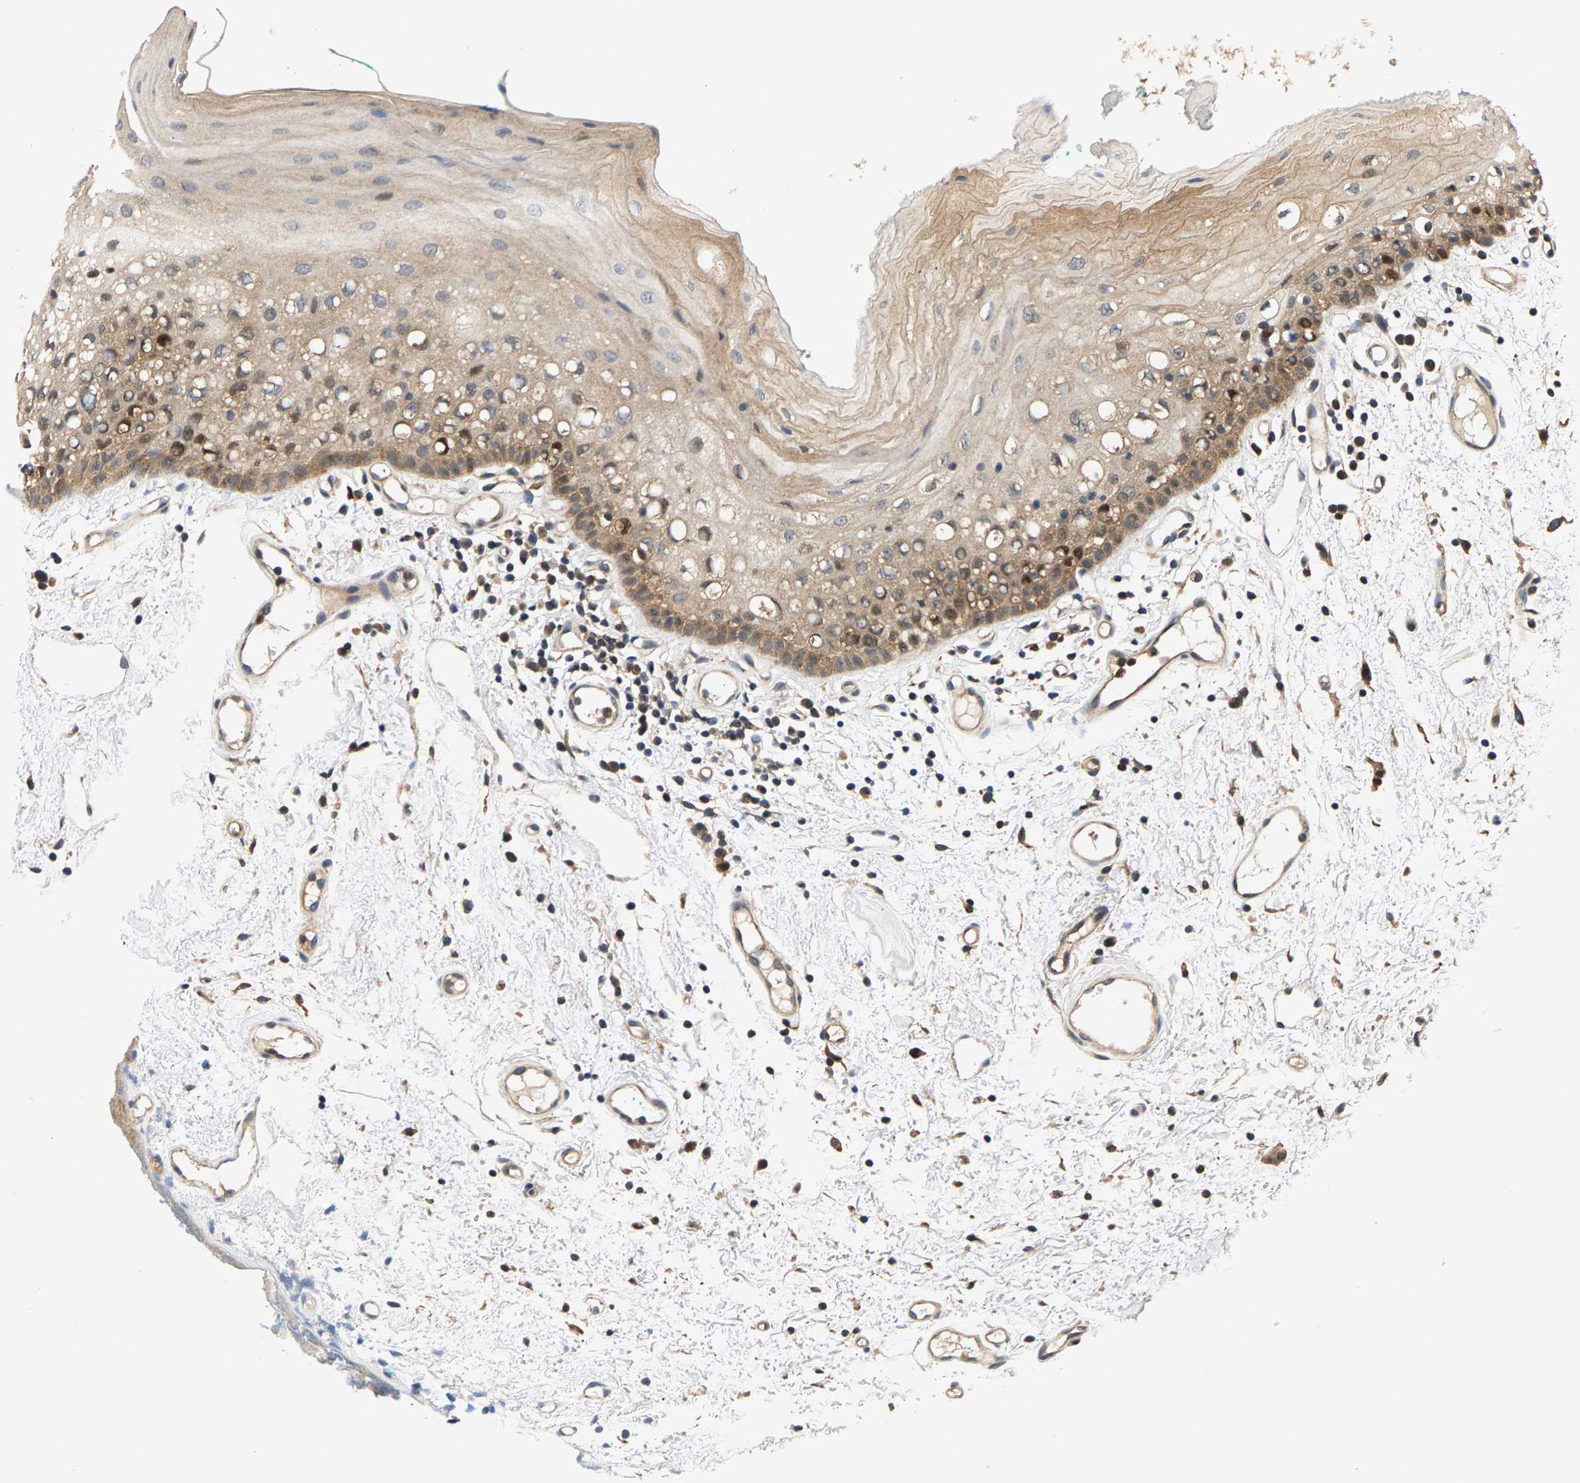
{"staining": {"intensity": "moderate", "quantity": ">75%", "location": "cytoplasmic/membranous"}, "tissue": "oral mucosa", "cell_type": "Squamous epithelial cells", "image_type": "normal", "snomed": [{"axis": "morphology", "description": "Normal tissue, NOS"}, {"axis": "morphology", "description": "Squamous cell carcinoma, NOS"}, {"axis": "topography", "description": "Oral tissue"}, {"axis": "topography", "description": "Salivary gland"}, {"axis": "topography", "description": "Head-Neck"}], "caption": "IHC of unremarkable oral mucosa displays medium levels of moderate cytoplasmic/membranous staining in approximately >75% of squamous epithelial cells.", "gene": "FAM78A", "patient": {"sex": "female", "age": 62}}